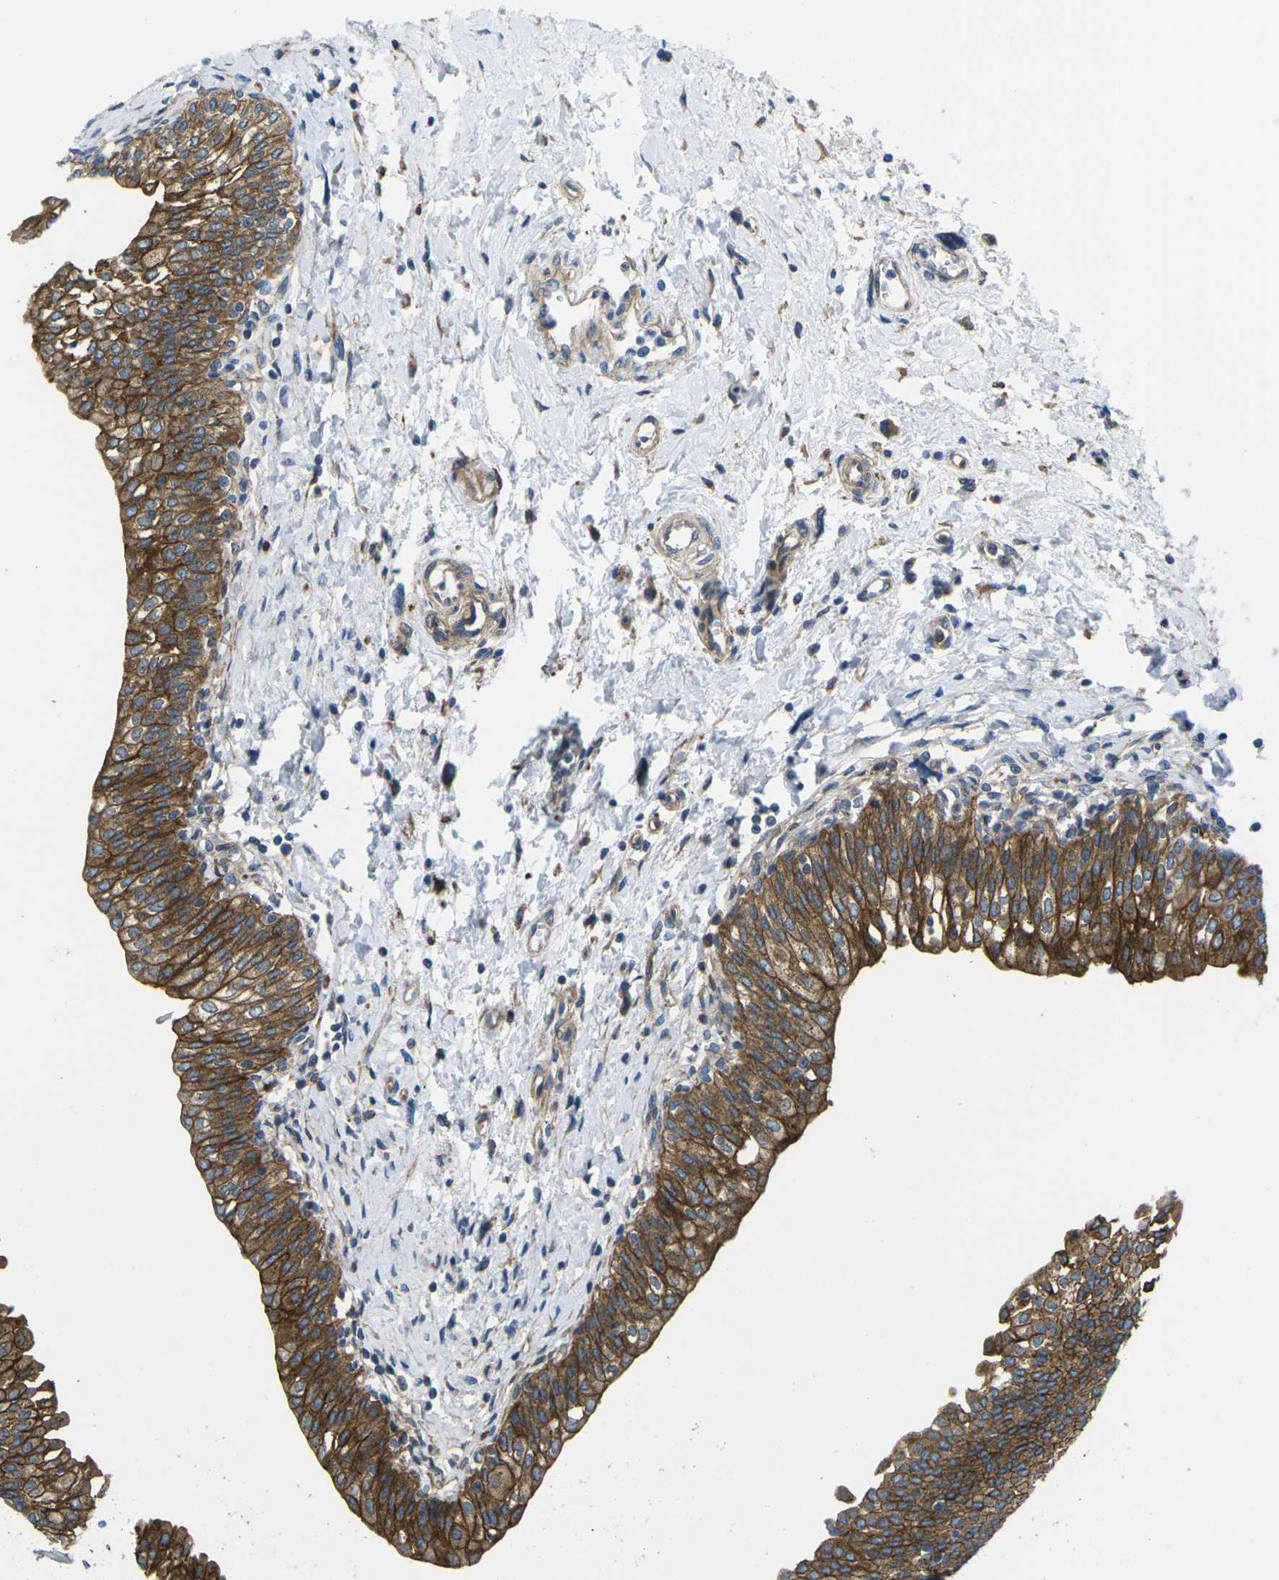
{"staining": {"intensity": "strong", "quantity": ">75%", "location": "cytoplasmic/membranous"}, "tissue": "urinary bladder", "cell_type": "Urothelial cells", "image_type": "normal", "snomed": [{"axis": "morphology", "description": "Normal tissue, NOS"}, {"axis": "topography", "description": "Urinary bladder"}], "caption": "Immunohistochemistry (DAB) staining of unremarkable human urinary bladder displays strong cytoplasmic/membranous protein positivity in about >75% of urothelial cells.", "gene": "DLG1", "patient": {"sex": "male", "age": 55}}